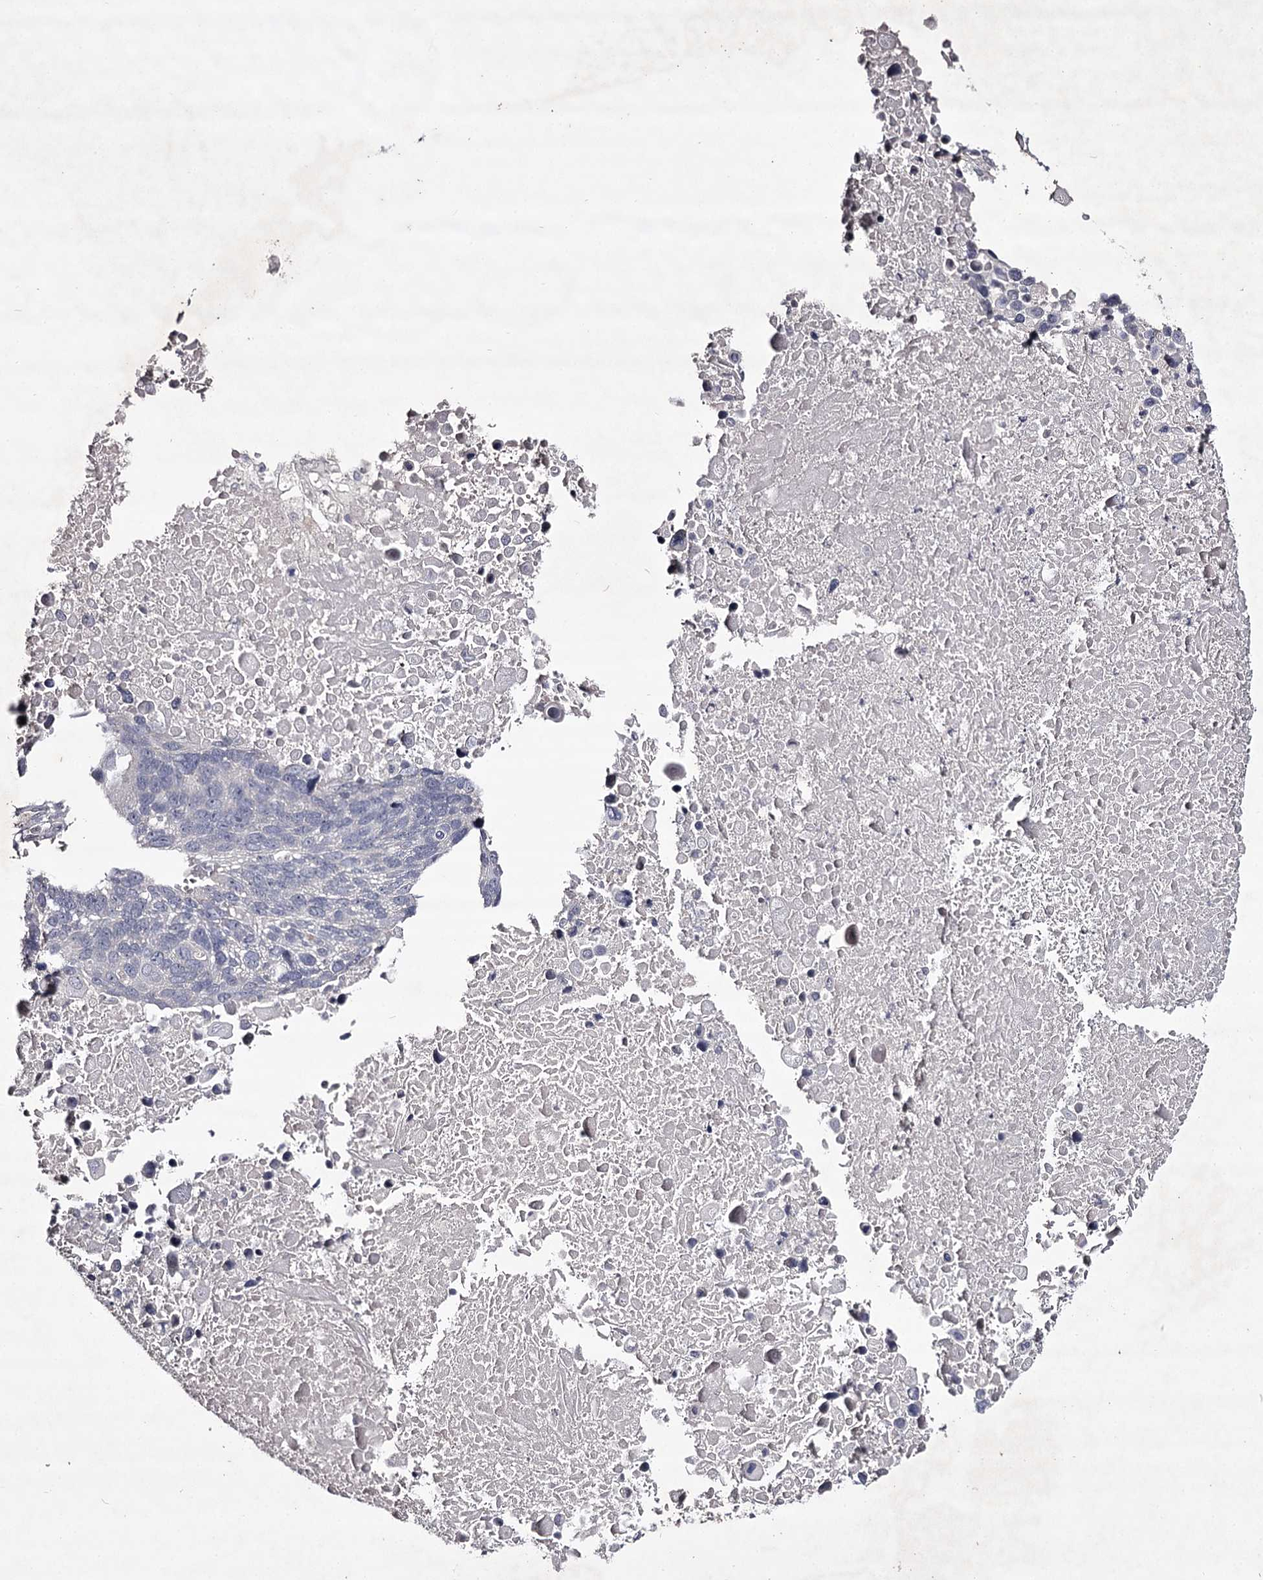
{"staining": {"intensity": "negative", "quantity": "none", "location": "none"}, "tissue": "lung cancer", "cell_type": "Tumor cells", "image_type": "cancer", "snomed": [{"axis": "morphology", "description": "Normal tissue, NOS"}, {"axis": "morphology", "description": "Squamous cell carcinoma, NOS"}, {"axis": "topography", "description": "Lymph node"}, {"axis": "topography", "description": "Lung"}], "caption": "Tumor cells are negative for protein expression in human lung cancer (squamous cell carcinoma).", "gene": "PRM2", "patient": {"sex": "male", "age": 66}}